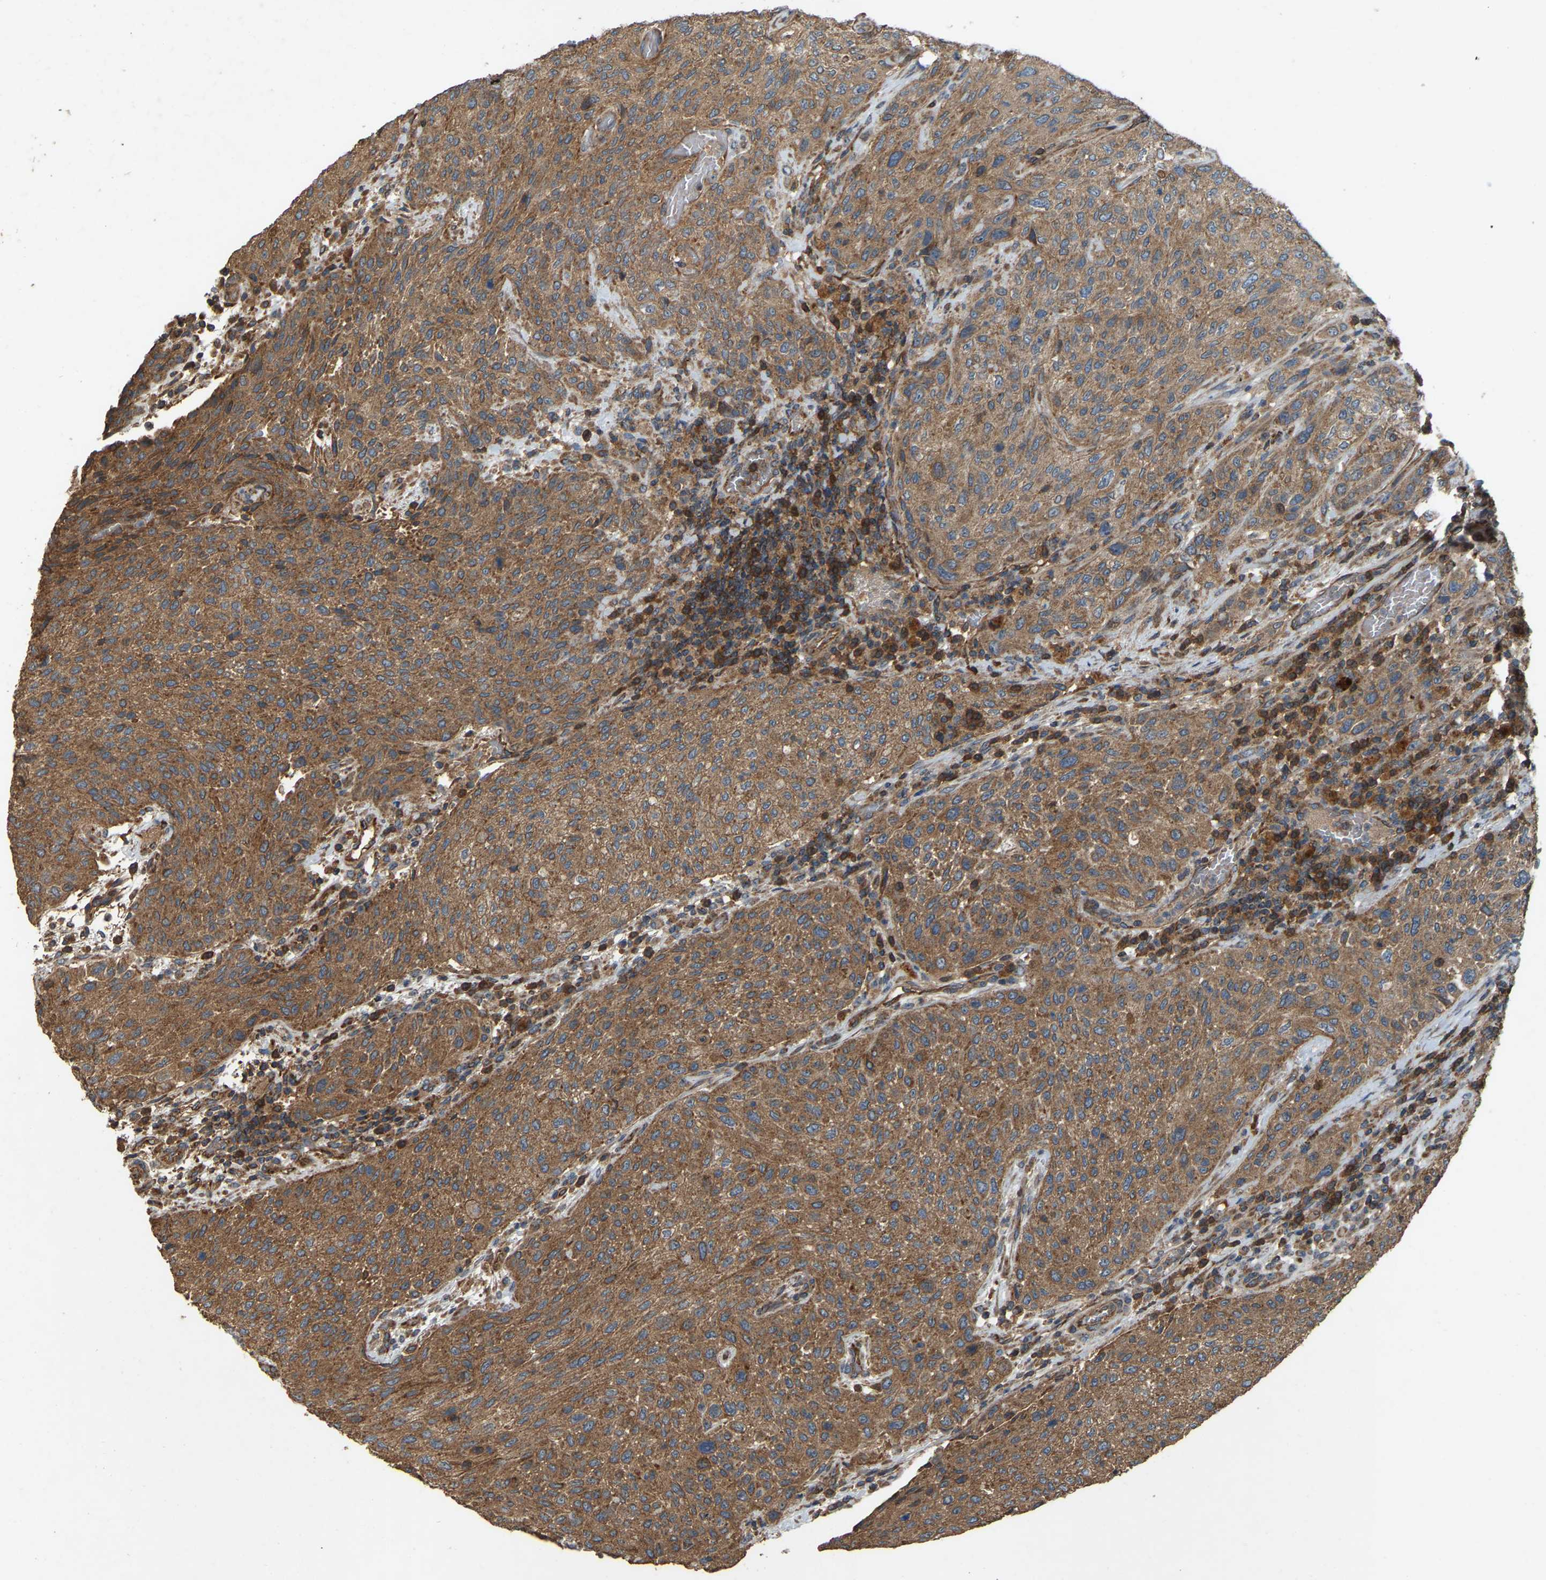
{"staining": {"intensity": "strong", "quantity": ">75%", "location": "cytoplasmic/membranous"}, "tissue": "urothelial cancer", "cell_type": "Tumor cells", "image_type": "cancer", "snomed": [{"axis": "morphology", "description": "Urothelial carcinoma, Low grade"}, {"axis": "morphology", "description": "Urothelial carcinoma, High grade"}, {"axis": "topography", "description": "Urinary bladder"}], "caption": "IHC staining of urothelial cancer, which reveals high levels of strong cytoplasmic/membranous staining in about >75% of tumor cells indicating strong cytoplasmic/membranous protein expression. The staining was performed using DAB (brown) for protein detection and nuclei were counterstained in hematoxylin (blue).", "gene": "SAMD9L", "patient": {"sex": "male", "age": 35}}